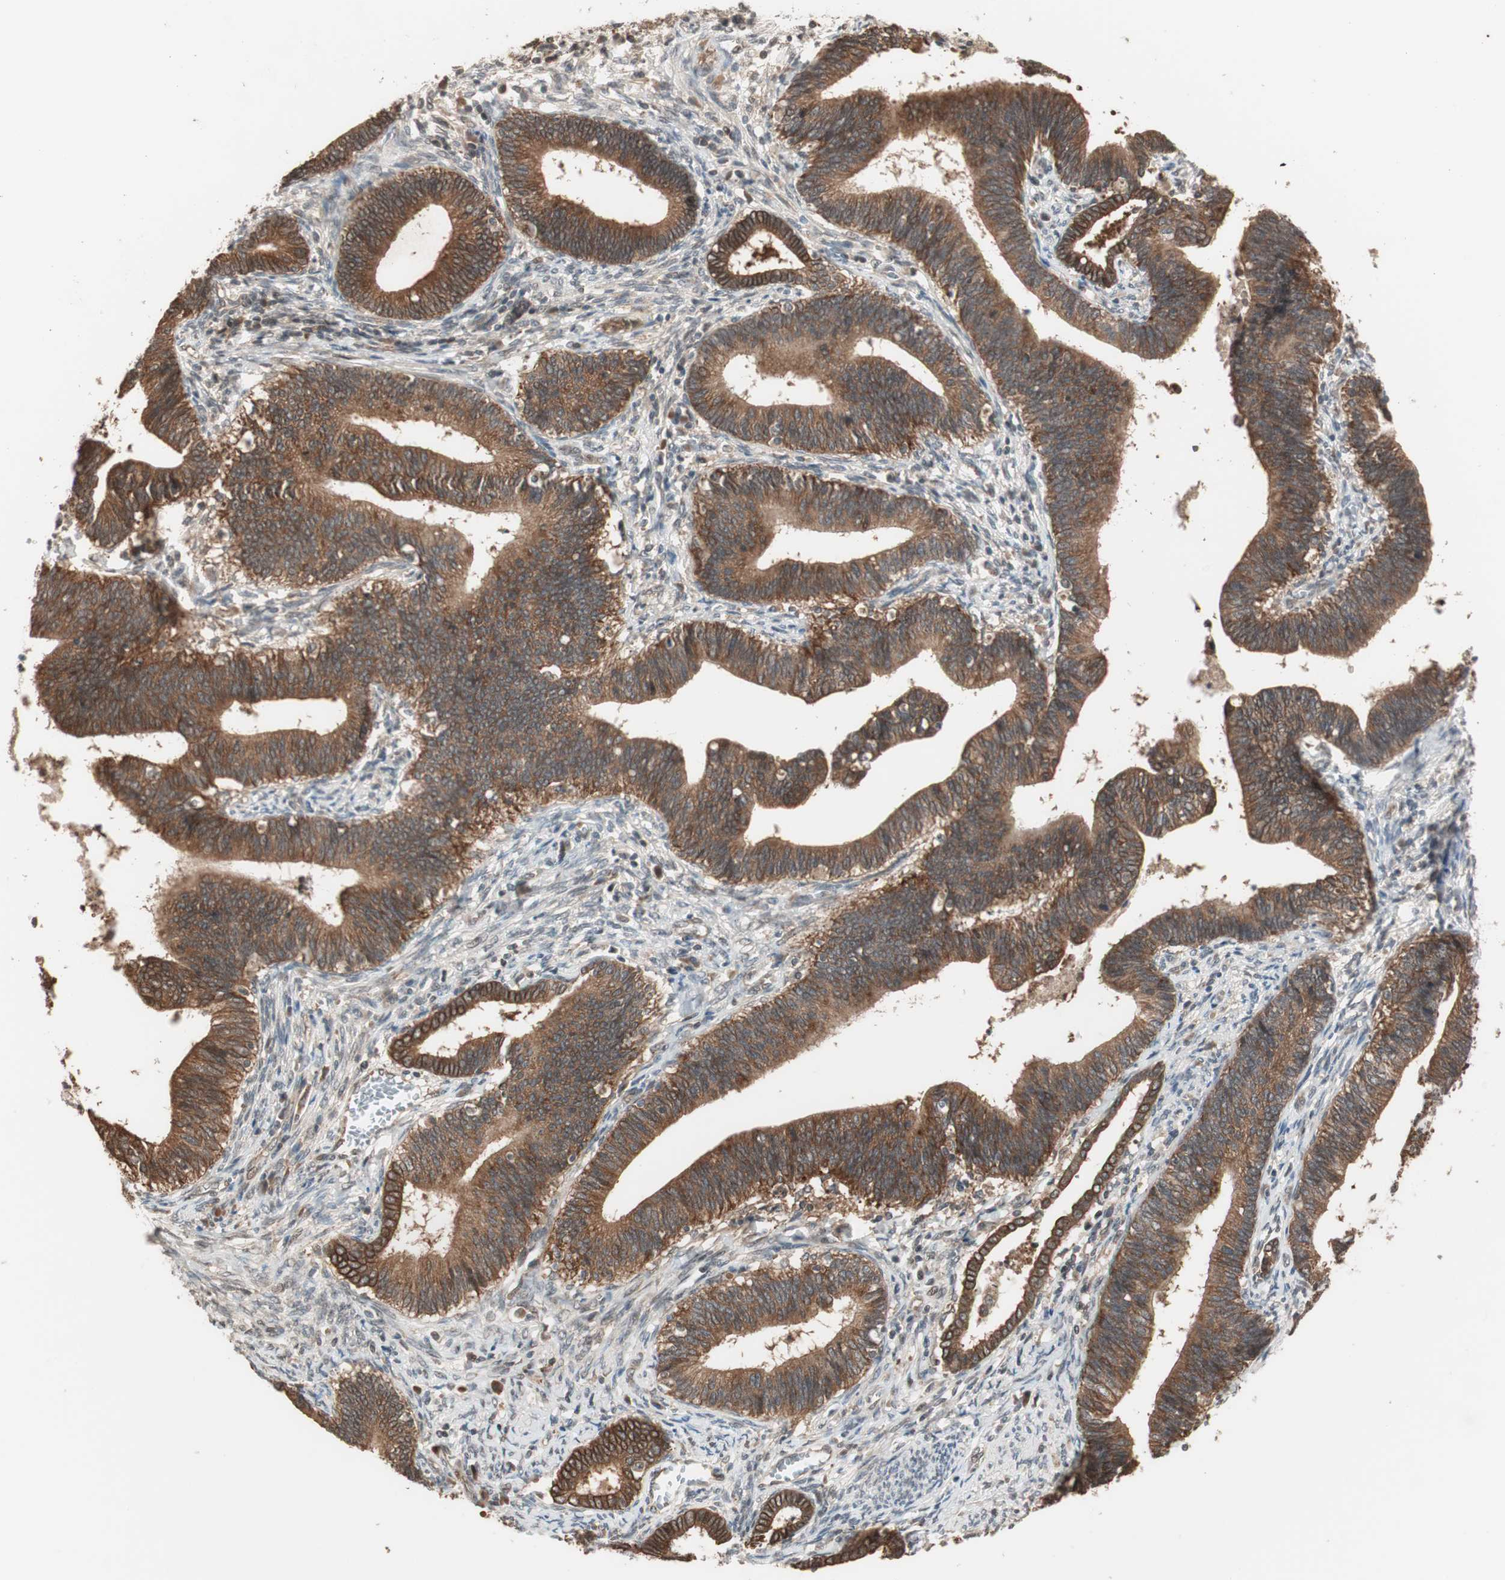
{"staining": {"intensity": "strong", "quantity": ">75%", "location": "cytoplasmic/membranous"}, "tissue": "cervical cancer", "cell_type": "Tumor cells", "image_type": "cancer", "snomed": [{"axis": "morphology", "description": "Adenocarcinoma, NOS"}, {"axis": "topography", "description": "Cervix"}], "caption": "Human cervical cancer (adenocarcinoma) stained for a protein (brown) shows strong cytoplasmic/membranous positive expression in about >75% of tumor cells.", "gene": "FBXO5", "patient": {"sex": "female", "age": 44}}